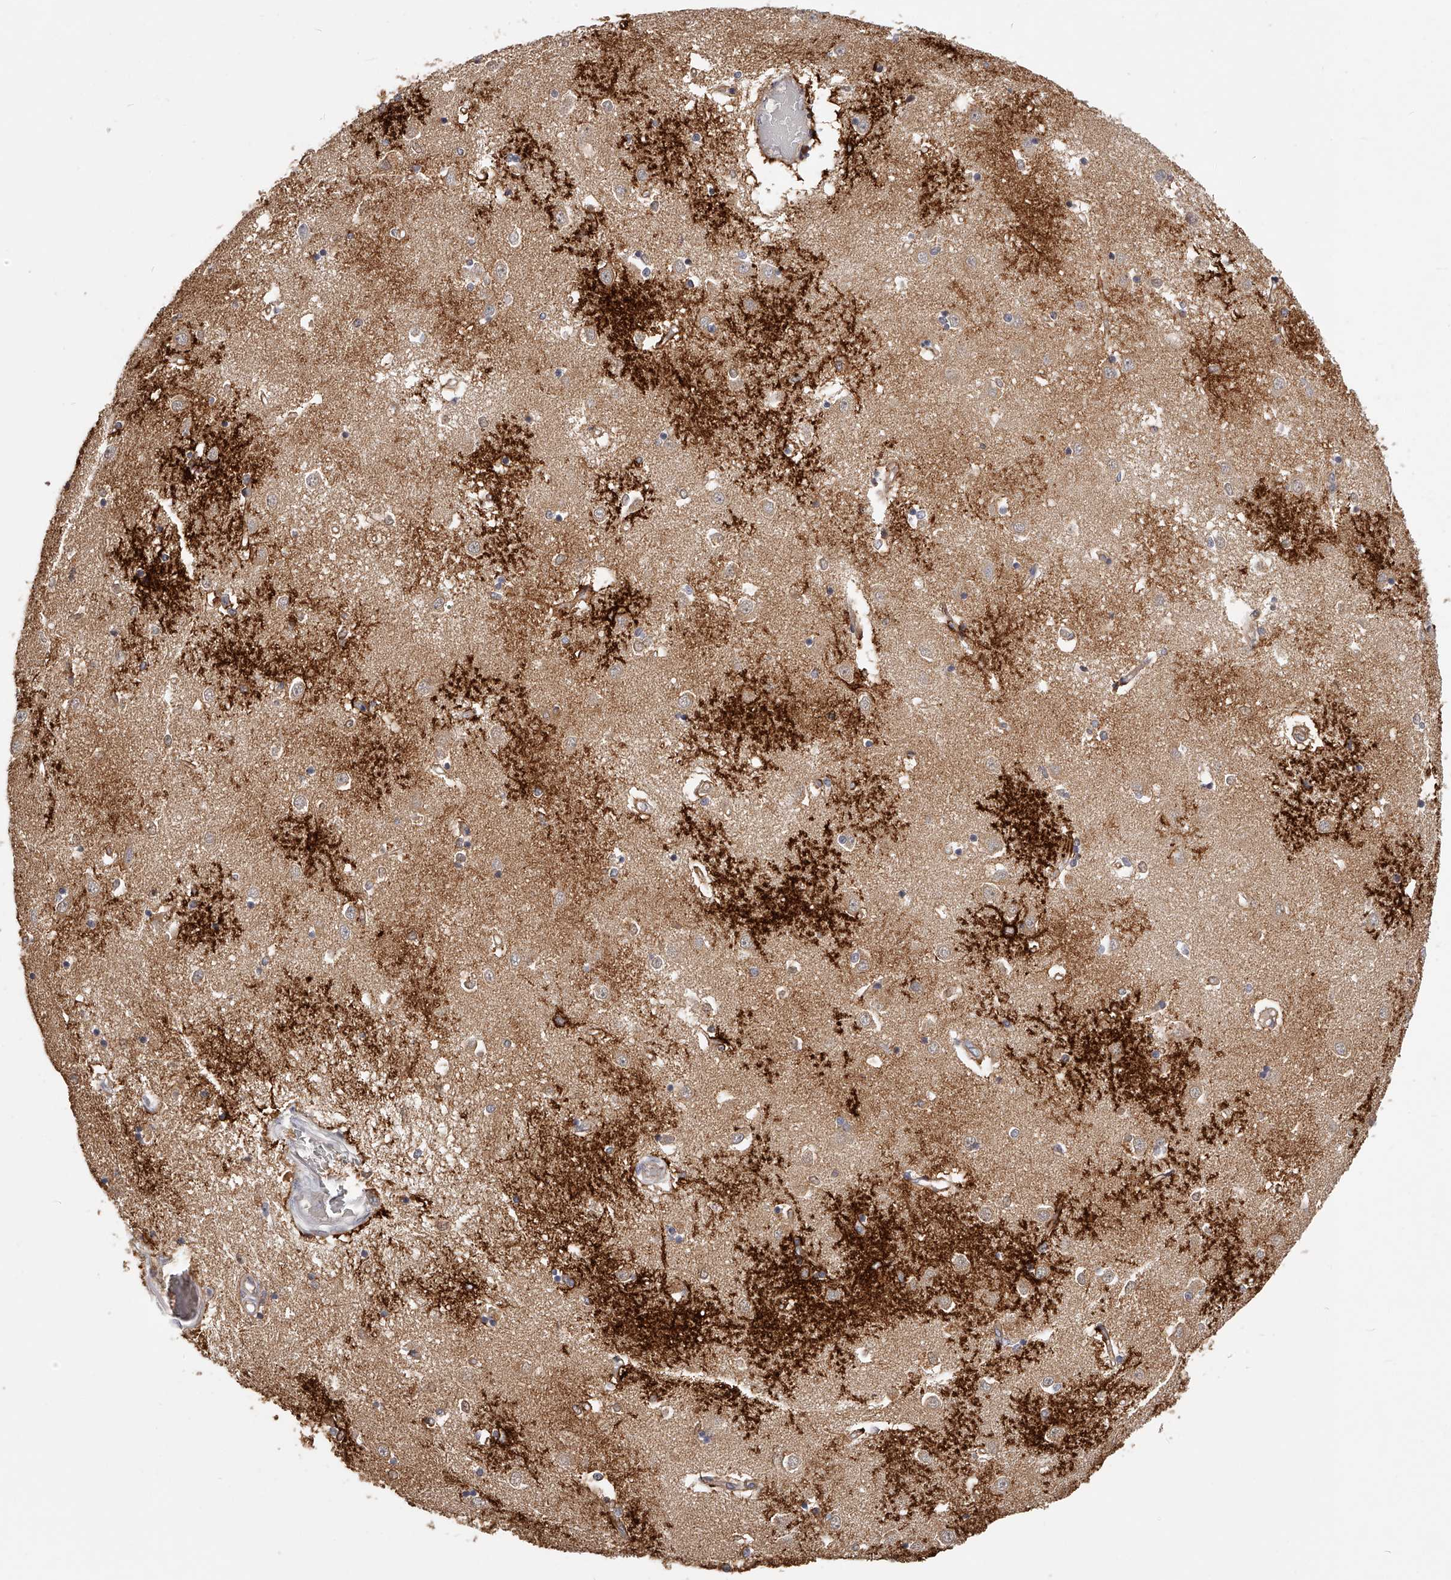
{"staining": {"intensity": "strong", "quantity": "<25%", "location": "cytoplasmic/membranous"}, "tissue": "caudate", "cell_type": "Glial cells", "image_type": "normal", "snomed": [{"axis": "morphology", "description": "Normal tissue, NOS"}, {"axis": "topography", "description": "Lateral ventricle wall"}], "caption": "Glial cells exhibit medium levels of strong cytoplasmic/membranous positivity in approximately <25% of cells in benign human caudate.", "gene": "ZNF582", "patient": {"sex": "male", "age": 45}}